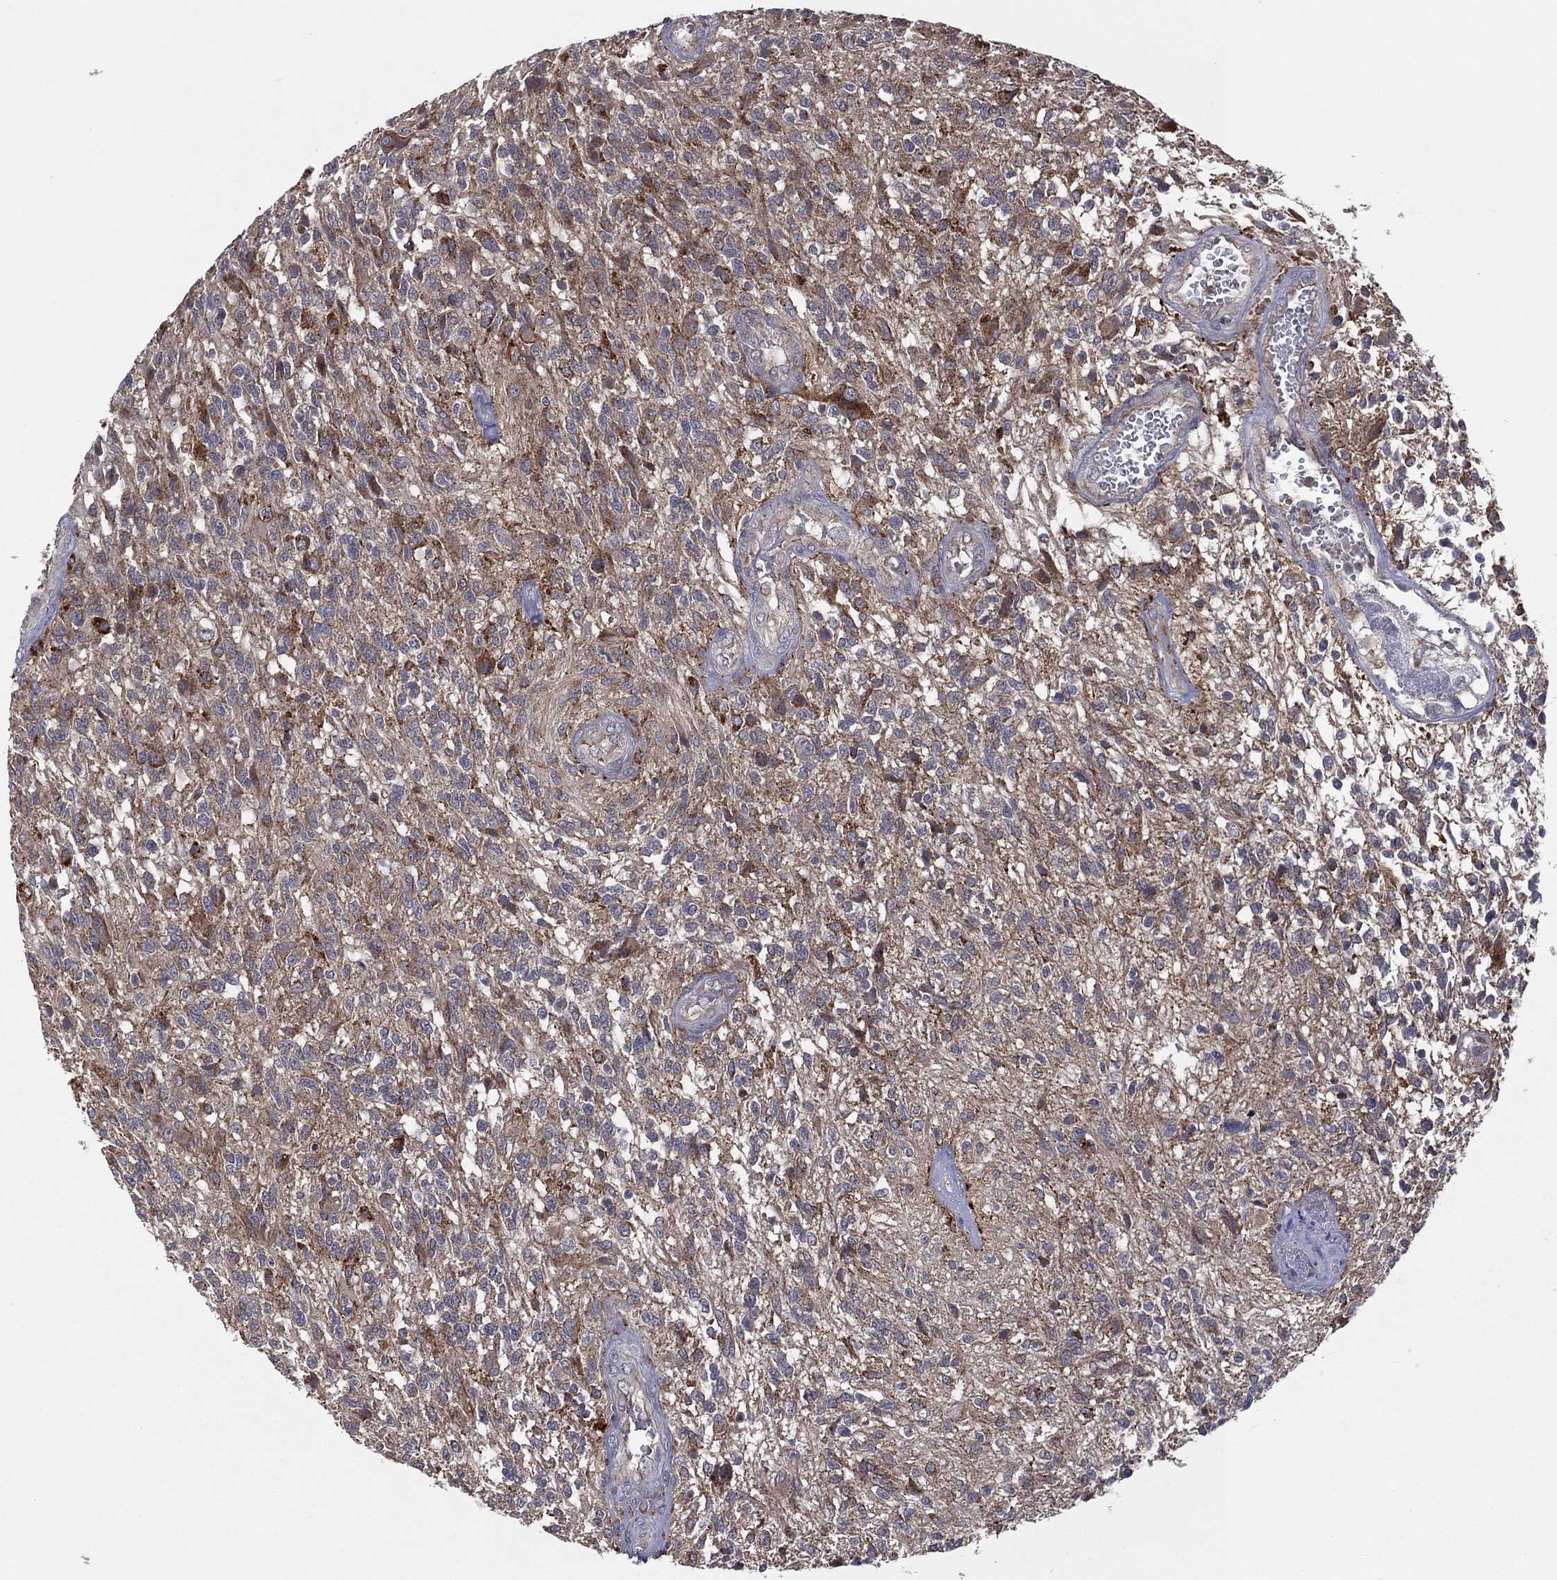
{"staining": {"intensity": "weak", "quantity": "25%-75%", "location": "cytoplasmic/membranous"}, "tissue": "glioma", "cell_type": "Tumor cells", "image_type": "cancer", "snomed": [{"axis": "morphology", "description": "Glioma, malignant, High grade"}, {"axis": "topography", "description": "Brain"}], "caption": "A histopathology image of human malignant high-grade glioma stained for a protein exhibits weak cytoplasmic/membranous brown staining in tumor cells.", "gene": "STARD3", "patient": {"sex": "male", "age": 56}}